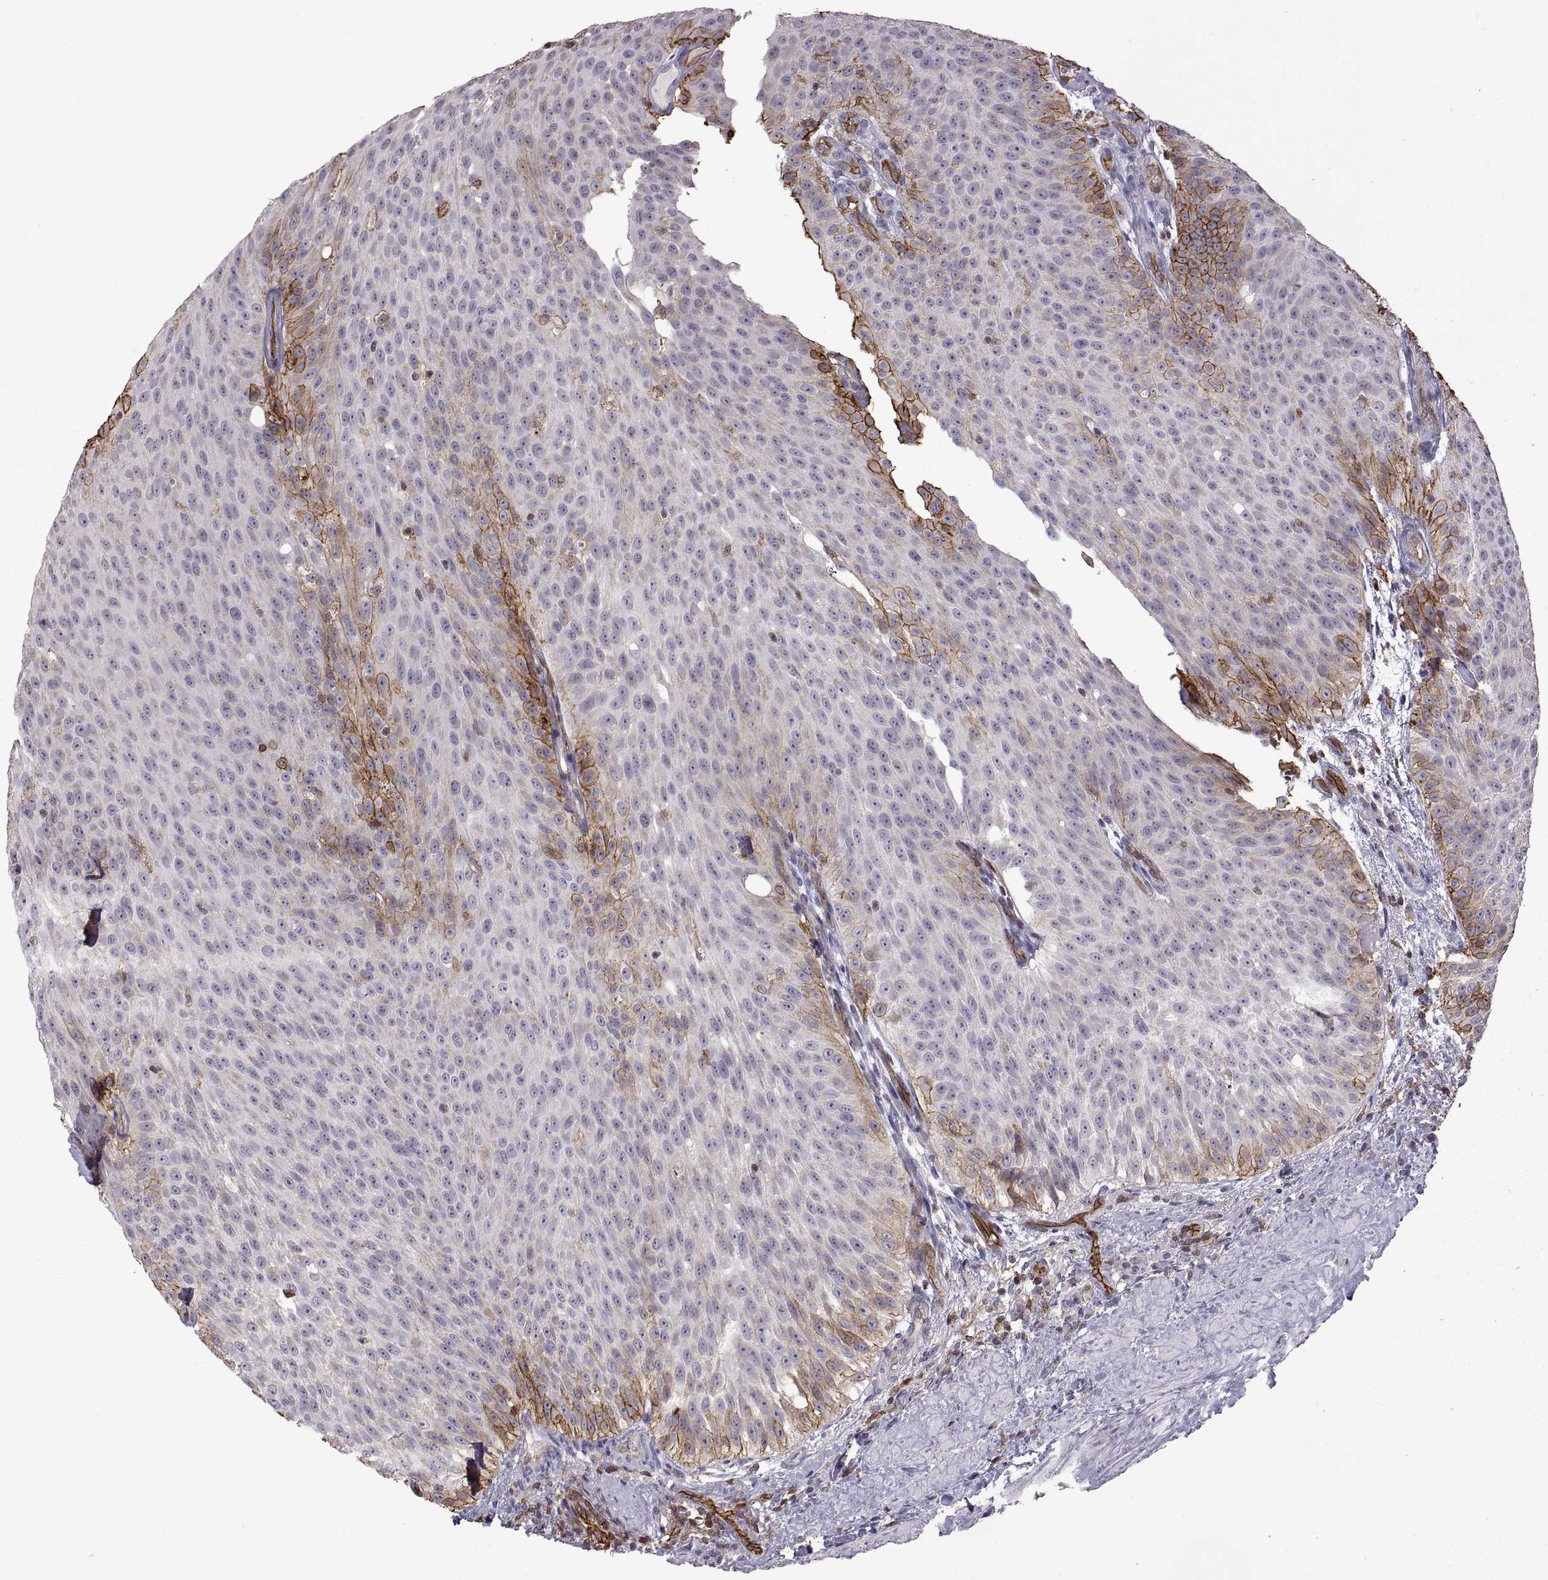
{"staining": {"intensity": "moderate", "quantity": "<25%", "location": "cytoplasmic/membranous"}, "tissue": "urothelial cancer", "cell_type": "Tumor cells", "image_type": "cancer", "snomed": [{"axis": "morphology", "description": "Urothelial carcinoma, Low grade"}, {"axis": "topography", "description": "Urinary bladder"}], "caption": "Immunohistochemistry (IHC) (DAB) staining of human low-grade urothelial carcinoma reveals moderate cytoplasmic/membranous protein positivity in about <25% of tumor cells.", "gene": "S100A10", "patient": {"sex": "male", "age": 78}}